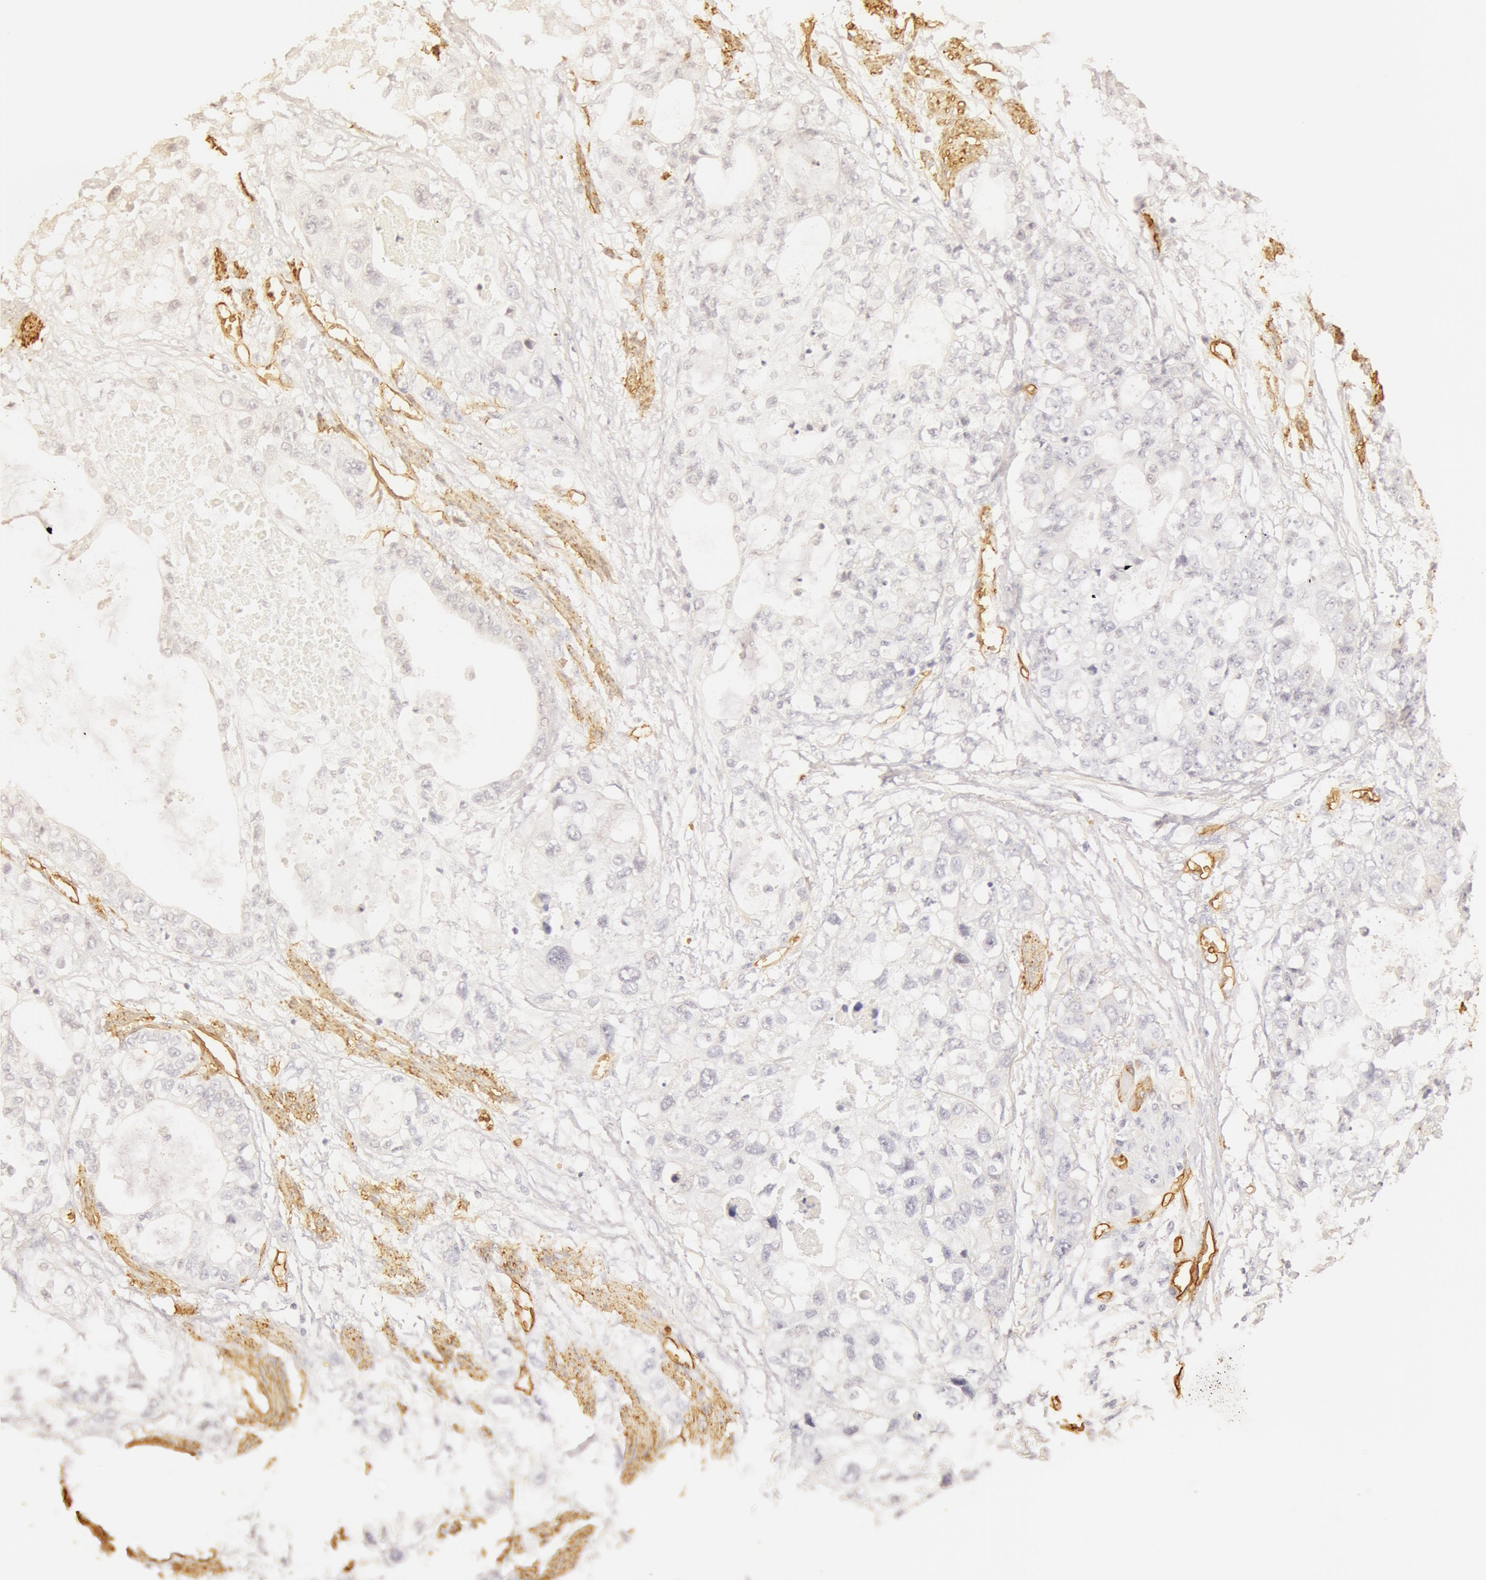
{"staining": {"intensity": "negative", "quantity": "none", "location": "none"}, "tissue": "stomach cancer", "cell_type": "Tumor cells", "image_type": "cancer", "snomed": [{"axis": "morphology", "description": "Adenocarcinoma, NOS"}, {"axis": "topography", "description": "Stomach, upper"}], "caption": "Stomach cancer (adenocarcinoma) was stained to show a protein in brown. There is no significant staining in tumor cells. (DAB immunohistochemistry, high magnification).", "gene": "AQP1", "patient": {"sex": "female", "age": 52}}